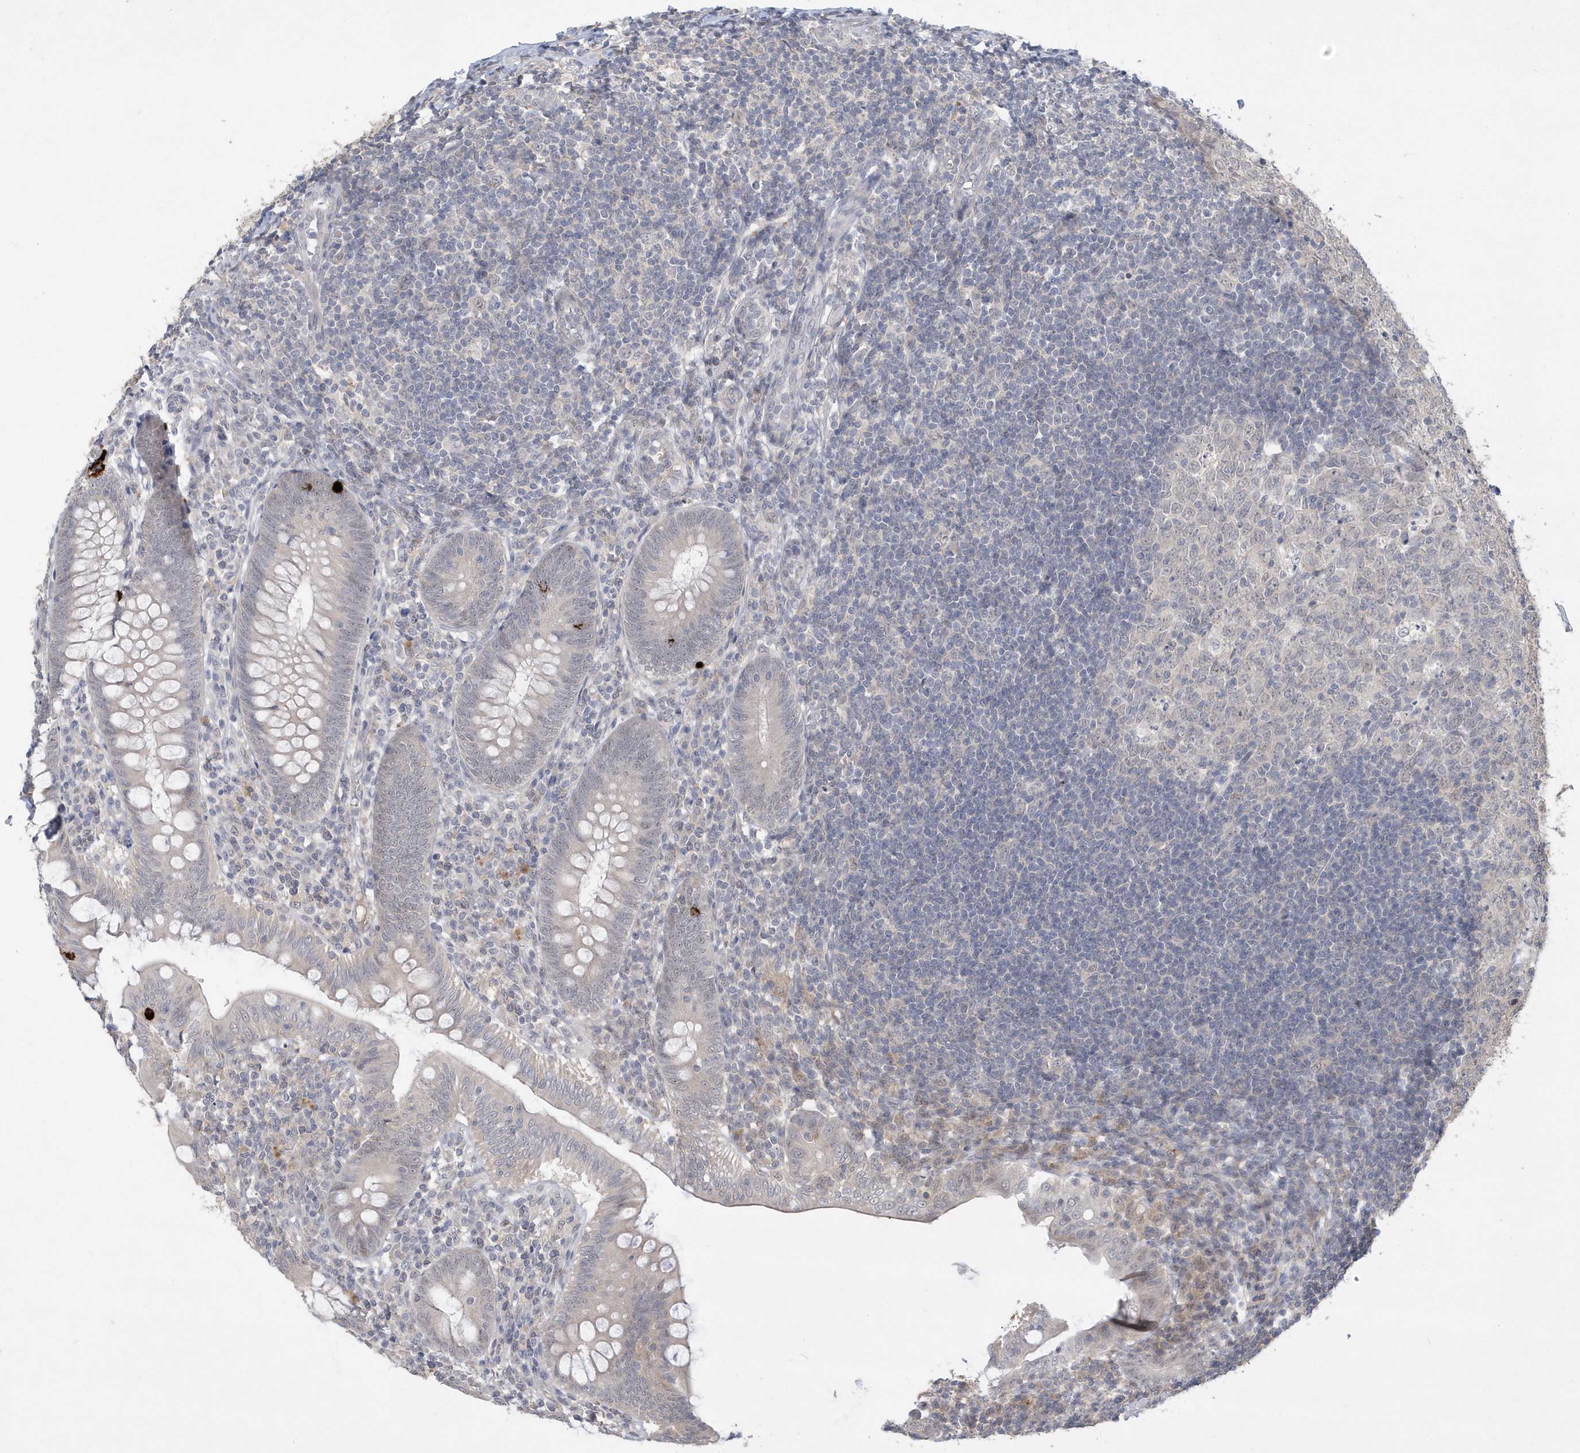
{"staining": {"intensity": "strong", "quantity": "<25%", "location": "cytoplasmic/membranous"}, "tissue": "appendix", "cell_type": "Glandular cells", "image_type": "normal", "snomed": [{"axis": "morphology", "description": "Normal tissue, NOS"}, {"axis": "topography", "description": "Appendix"}], "caption": "Immunohistochemical staining of unremarkable human appendix demonstrates strong cytoplasmic/membranous protein positivity in about <25% of glandular cells.", "gene": "TSPEAR", "patient": {"sex": "male", "age": 14}}